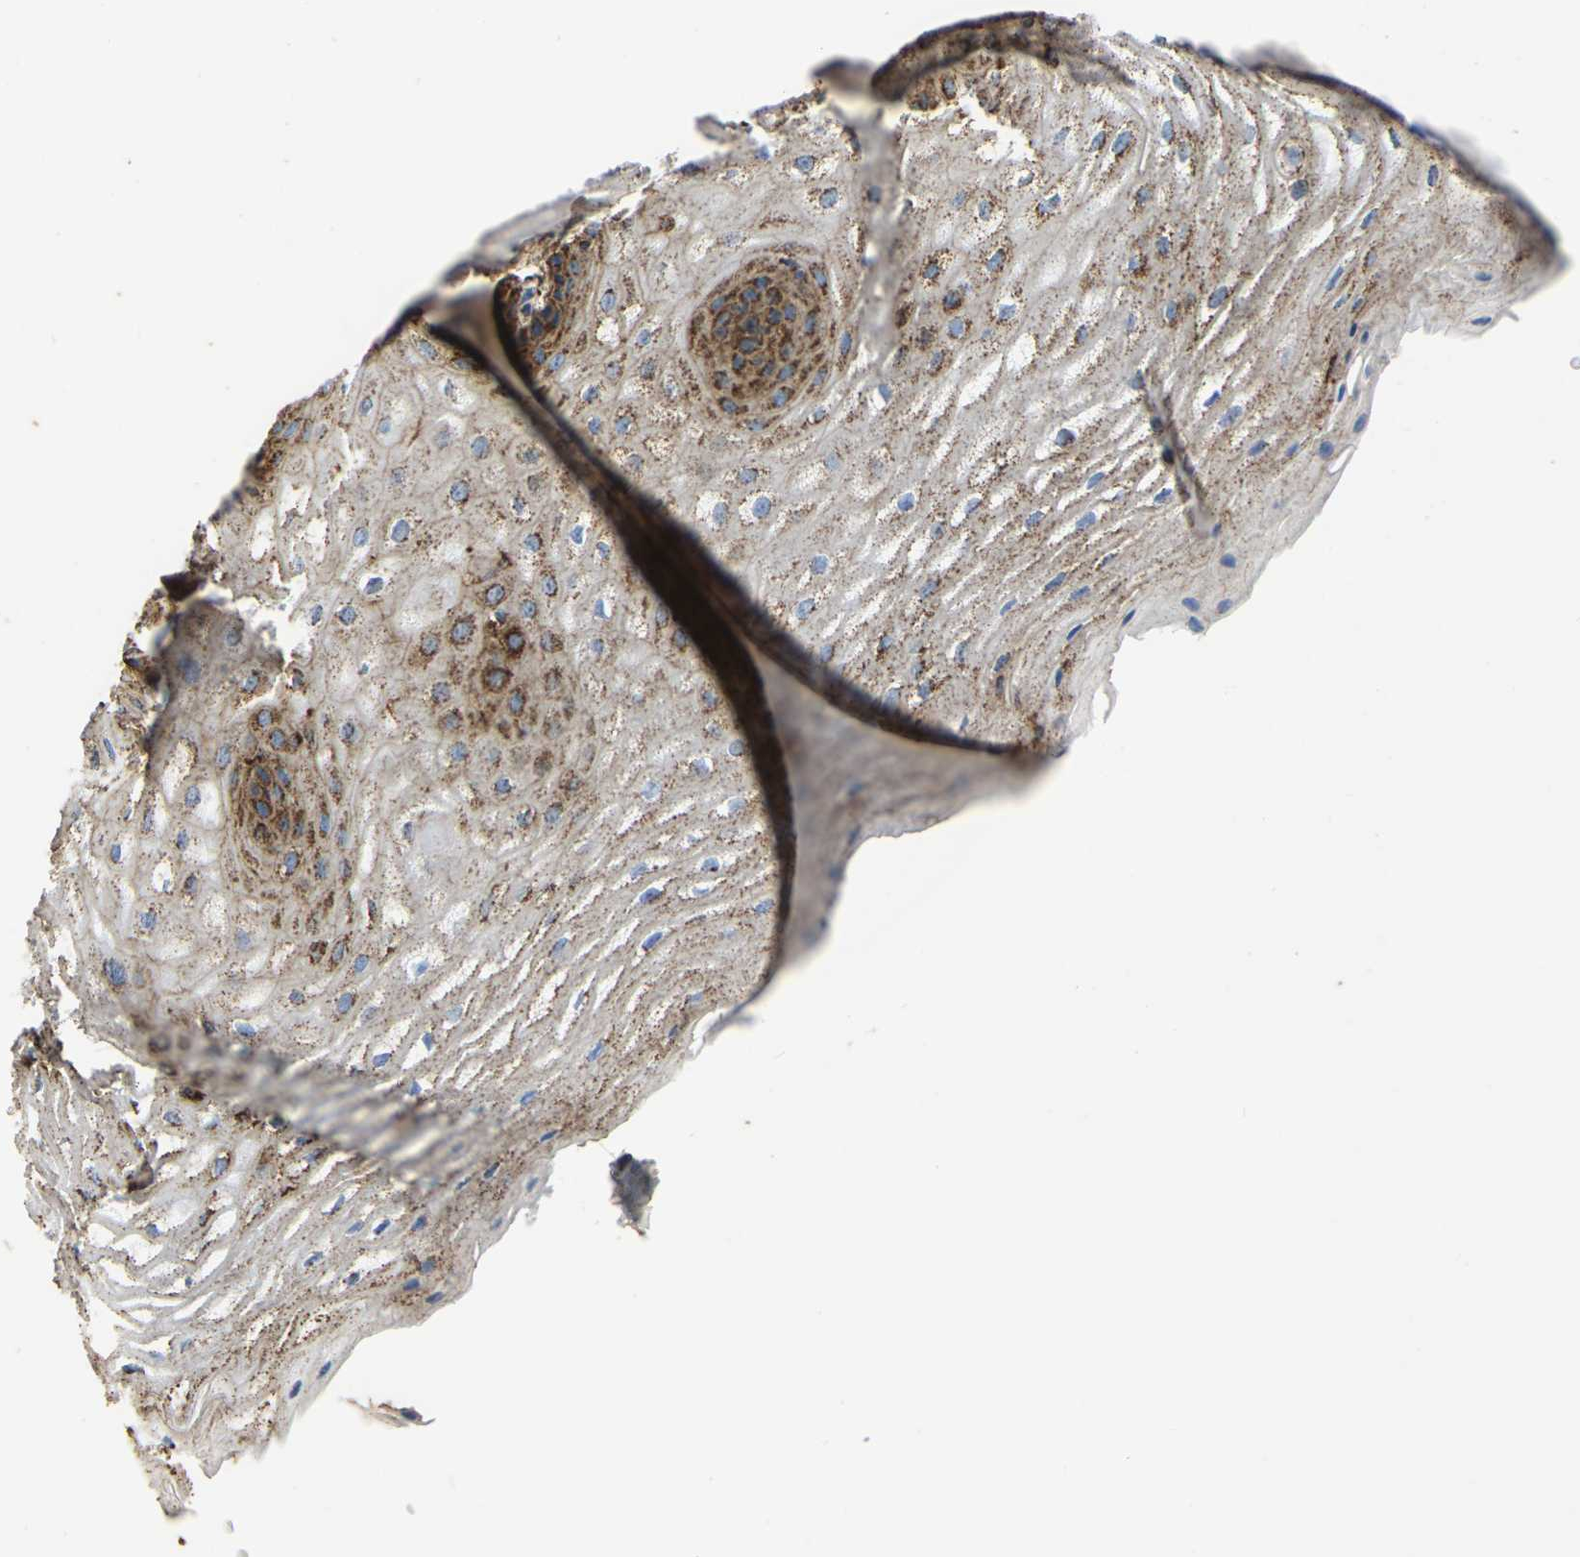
{"staining": {"intensity": "strong", "quantity": "25%-75%", "location": "cytoplasmic/membranous"}, "tissue": "esophagus", "cell_type": "Squamous epithelial cells", "image_type": "normal", "snomed": [{"axis": "morphology", "description": "Normal tissue, NOS"}, {"axis": "topography", "description": "Esophagus"}], "caption": "DAB immunohistochemical staining of benign esophagus exhibits strong cytoplasmic/membranous protein expression in approximately 25%-75% of squamous epithelial cells. Immunohistochemistry (ihc) stains the protein of interest in brown and the nuclei are stained blue.", "gene": "ETFA", "patient": {"sex": "male", "age": 54}}